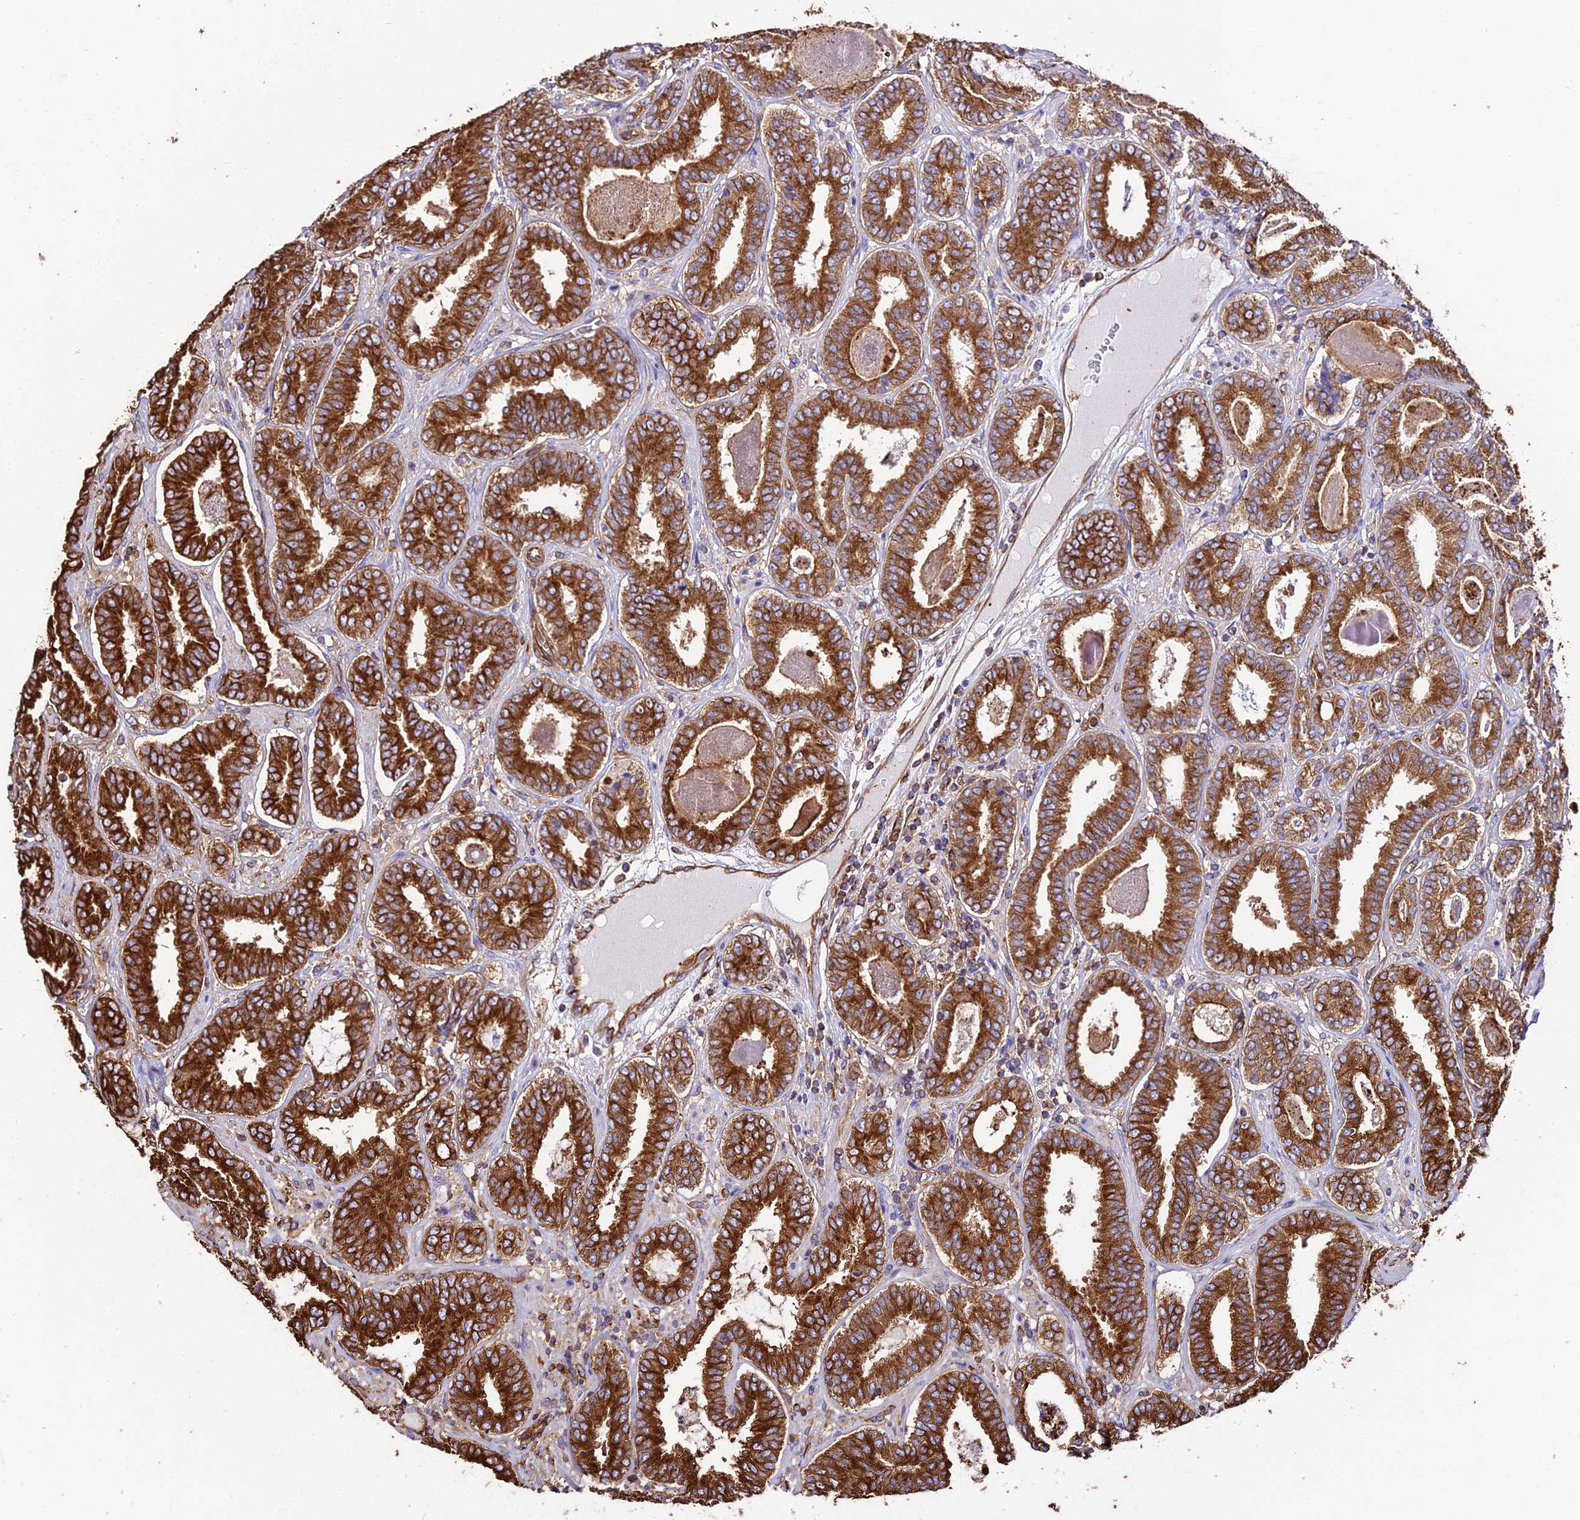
{"staining": {"intensity": "strong", "quantity": ">75%", "location": "cytoplasmic/membranous"}, "tissue": "prostate cancer", "cell_type": "Tumor cells", "image_type": "cancer", "snomed": [{"axis": "morphology", "description": "Adenocarcinoma, High grade"}, {"axis": "topography", "description": "Prostate"}], "caption": "Tumor cells display high levels of strong cytoplasmic/membranous expression in approximately >75% of cells in human prostate cancer.", "gene": "TUBA3D", "patient": {"sex": "male", "age": 72}}